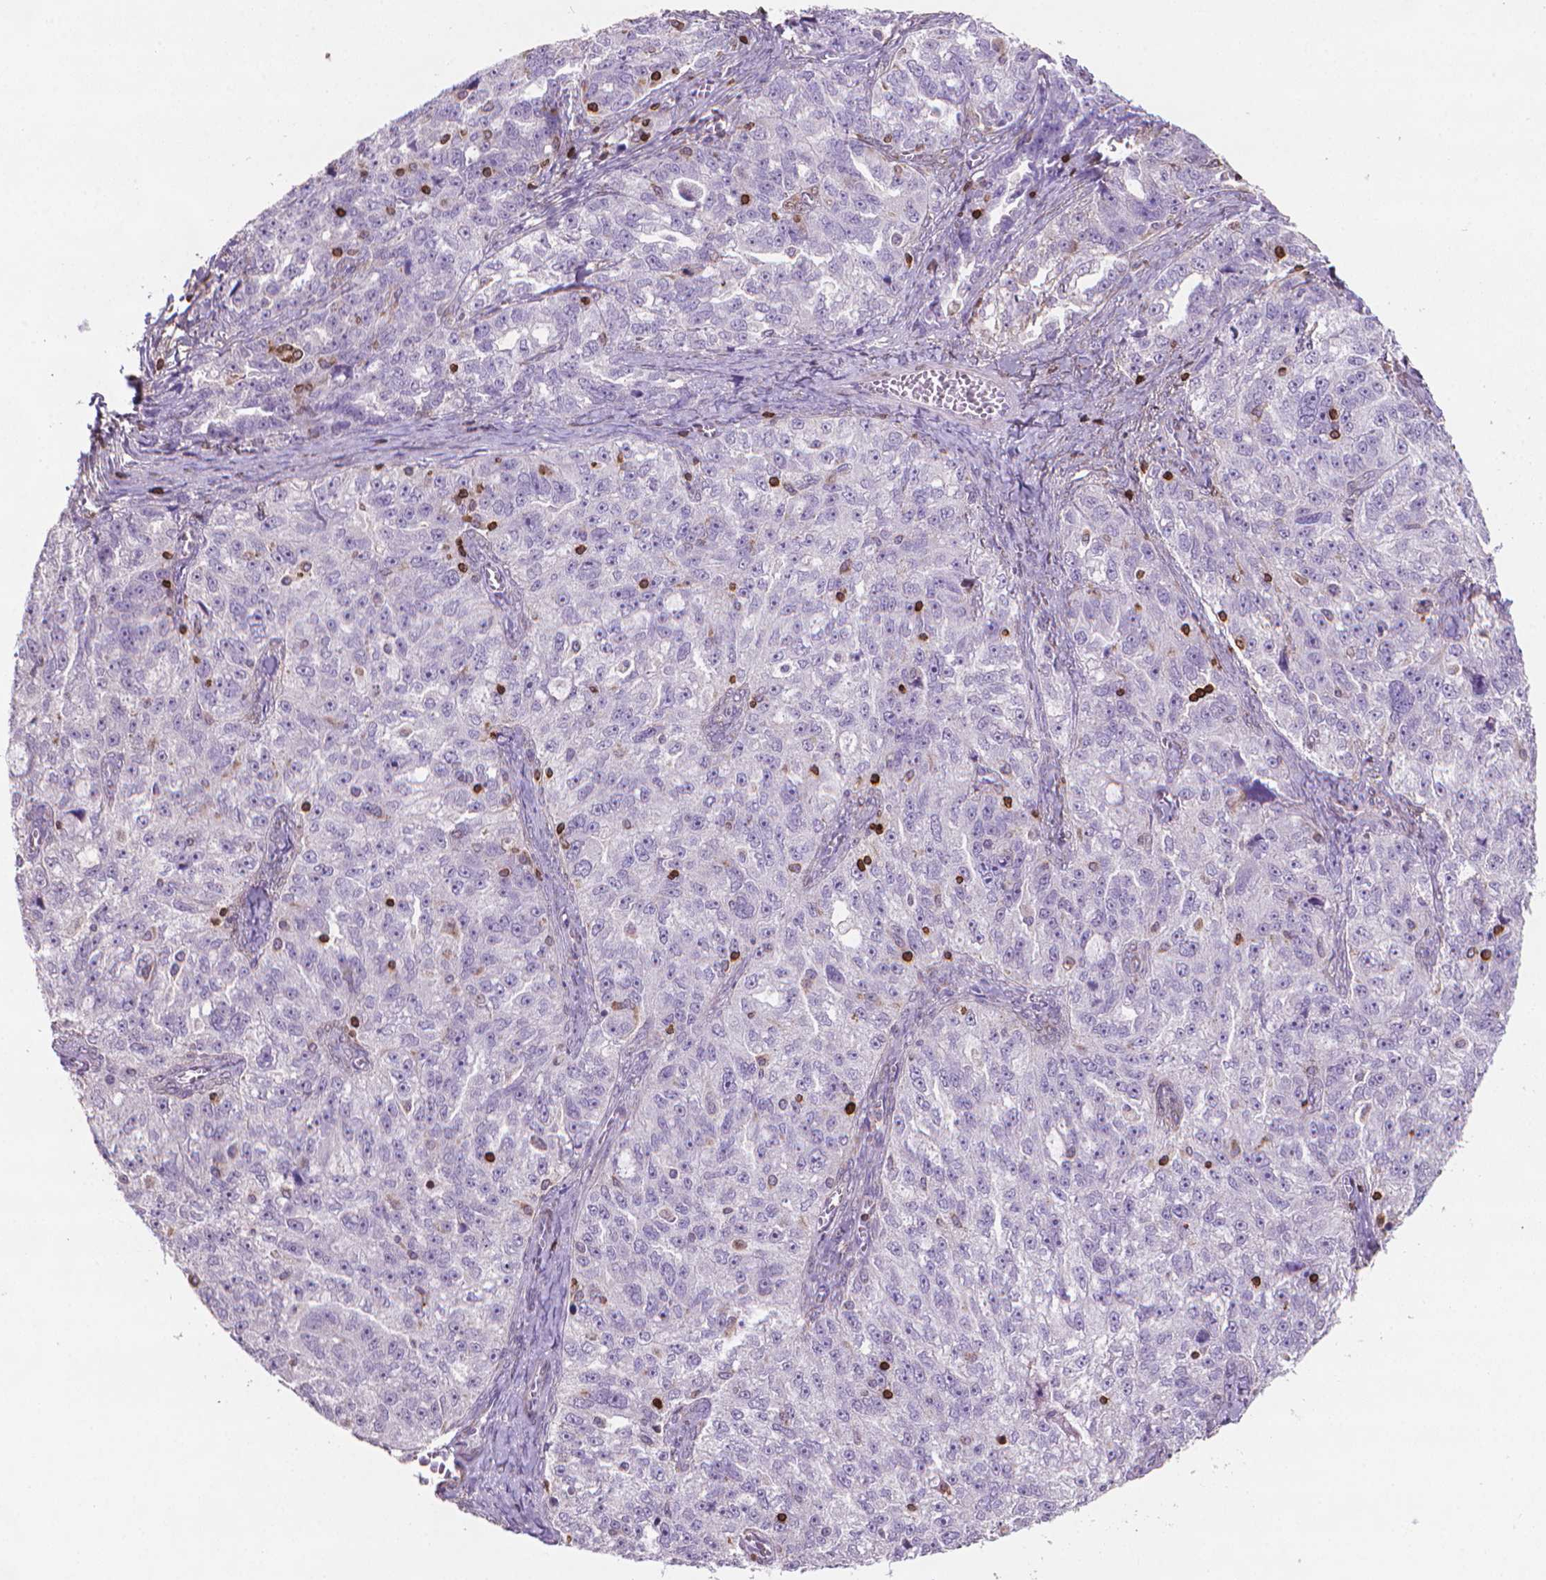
{"staining": {"intensity": "negative", "quantity": "none", "location": "none"}, "tissue": "ovarian cancer", "cell_type": "Tumor cells", "image_type": "cancer", "snomed": [{"axis": "morphology", "description": "Cystadenocarcinoma, serous, NOS"}, {"axis": "topography", "description": "Ovary"}], "caption": "A micrograph of human ovarian serous cystadenocarcinoma is negative for staining in tumor cells. The staining is performed using DAB brown chromogen with nuclei counter-stained in using hematoxylin.", "gene": "BCL2", "patient": {"sex": "female", "age": 51}}